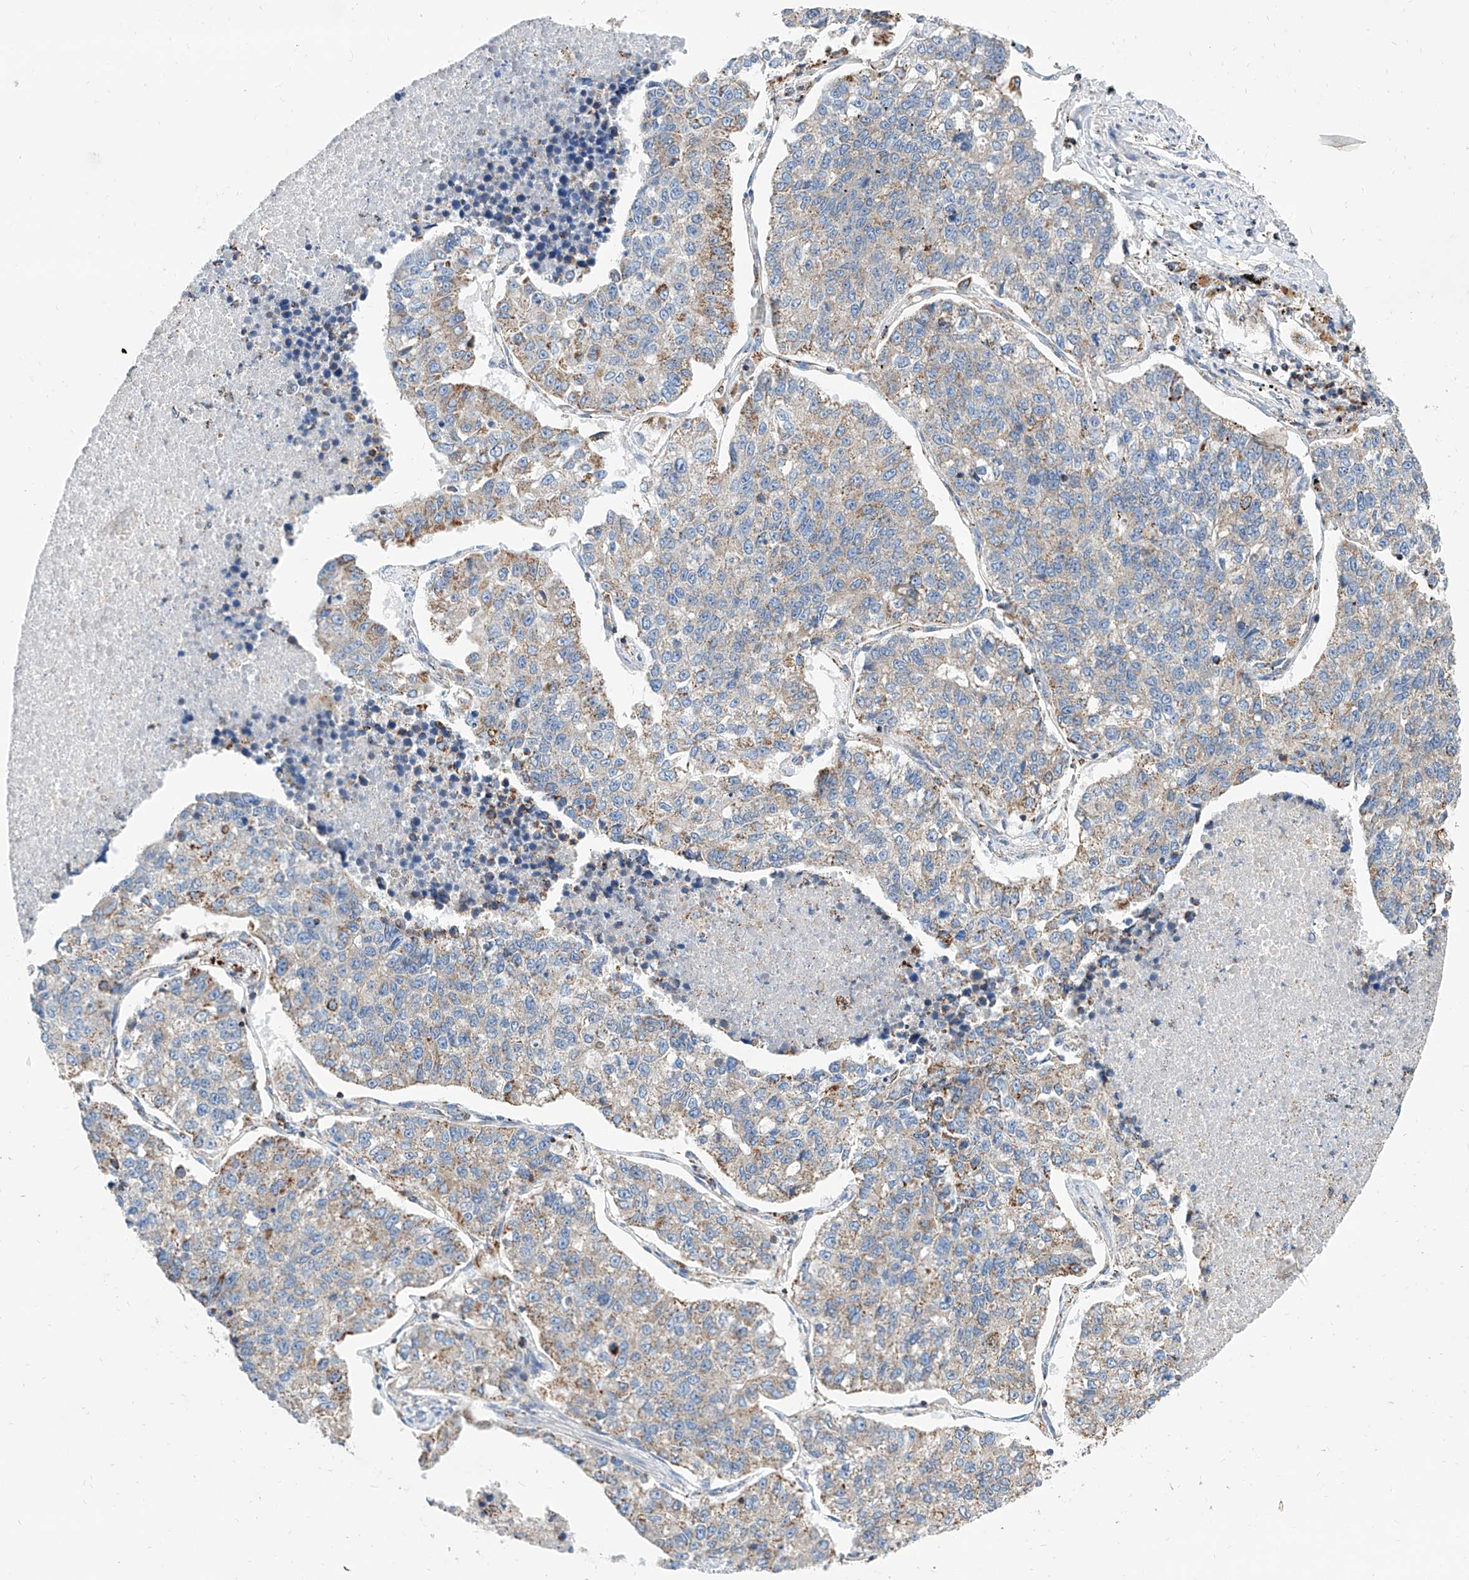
{"staining": {"intensity": "weak", "quantity": "25%-75%", "location": "cytoplasmic/membranous"}, "tissue": "lung cancer", "cell_type": "Tumor cells", "image_type": "cancer", "snomed": [{"axis": "morphology", "description": "Adenocarcinoma, NOS"}, {"axis": "topography", "description": "Lung"}], "caption": "A high-resolution histopathology image shows immunohistochemistry staining of lung cancer (adenocarcinoma), which demonstrates weak cytoplasmic/membranous positivity in about 25%-75% of tumor cells. (Stains: DAB (3,3'-diaminobenzidine) in brown, nuclei in blue, Microscopy: brightfield microscopy at high magnification).", "gene": "CPNE5", "patient": {"sex": "male", "age": 49}}